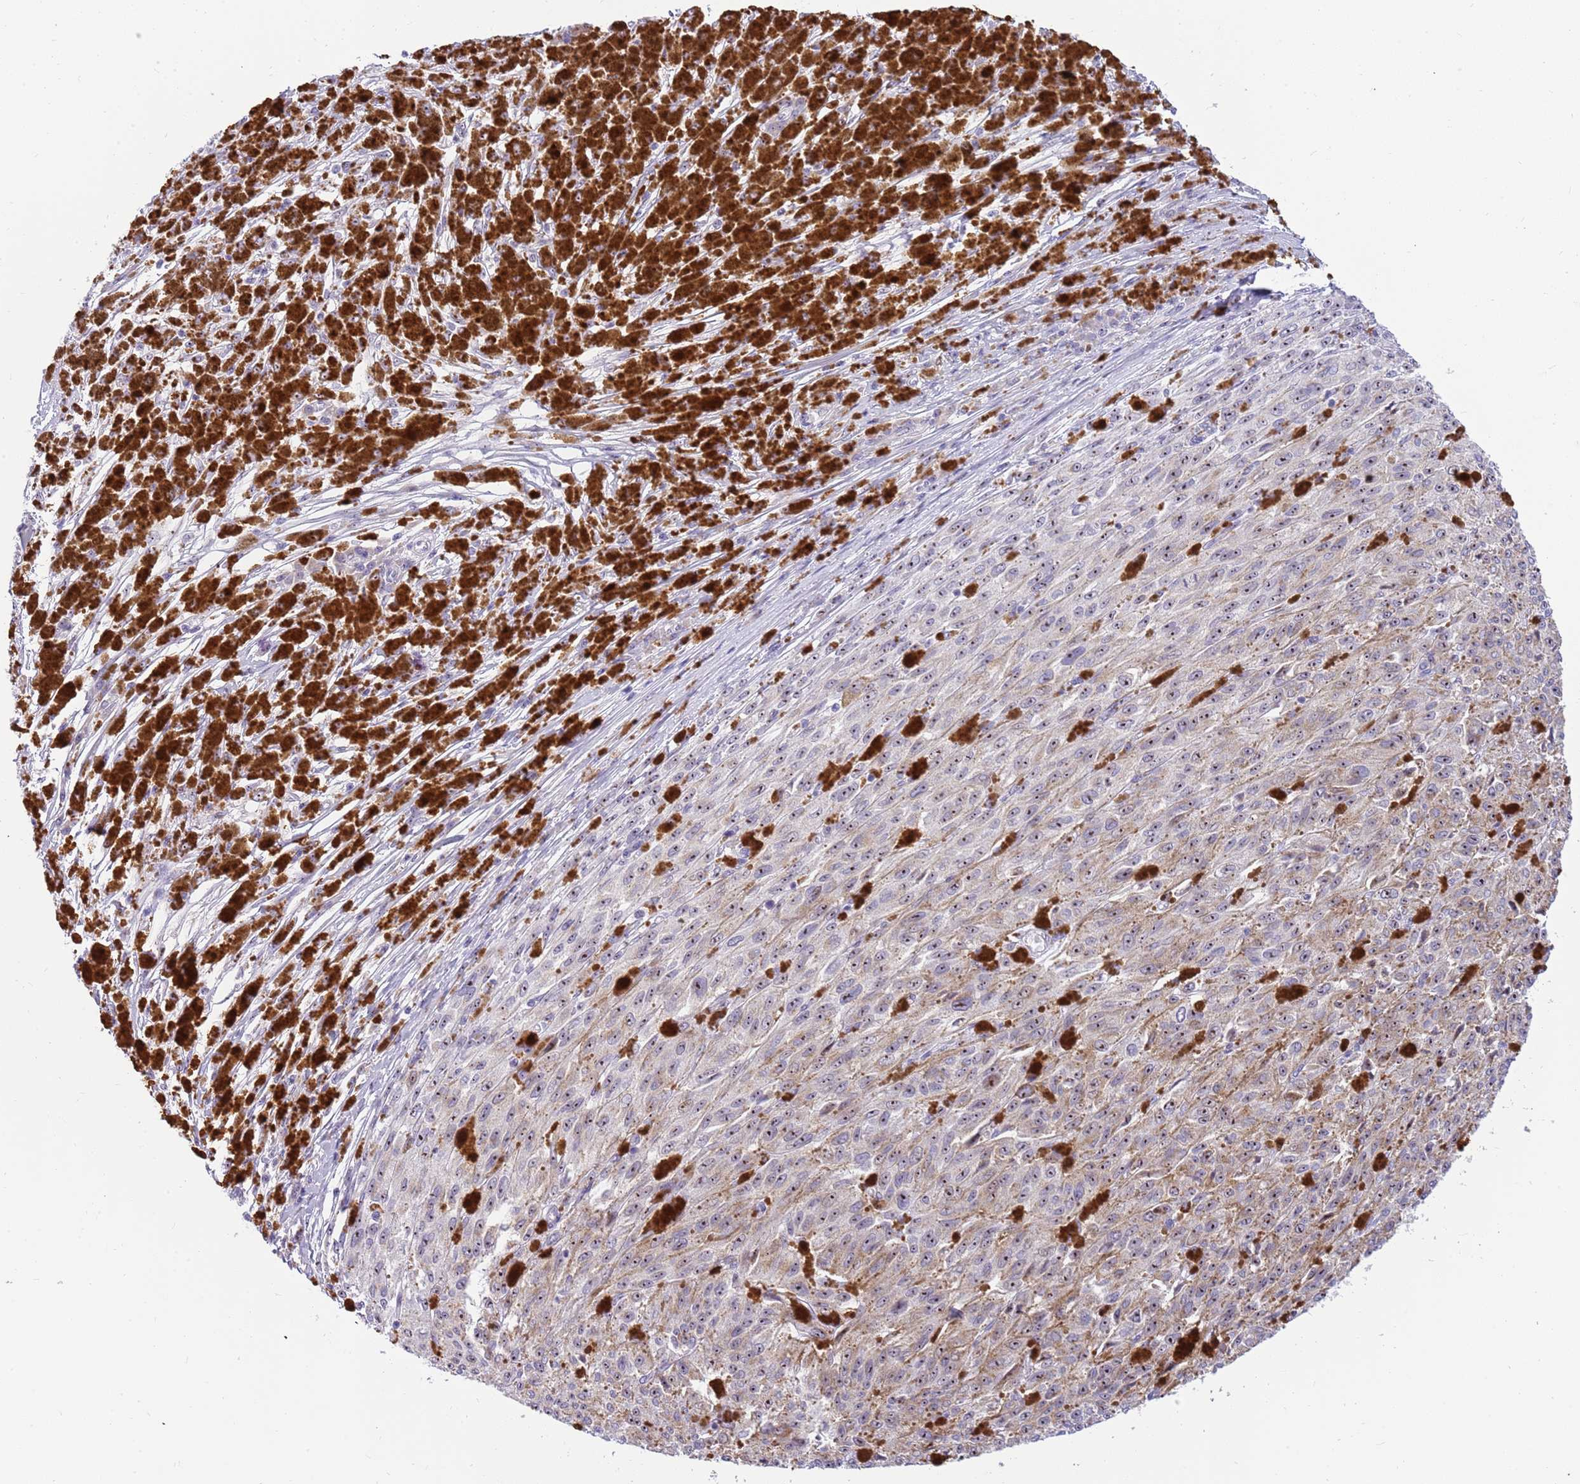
{"staining": {"intensity": "weak", "quantity": ">75%", "location": "nuclear"}, "tissue": "melanoma", "cell_type": "Tumor cells", "image_type": "cancer", "snomed": [{"axis": "morphology", "description": "Malignant melanoma, NOS"}, {"axis": "topography", "description": "Skin"}], "caption": "This histopathology image shows immunohistochemistry staining of human melanoma, with low weak nuclear positivity in about >75% of tumor cells.", "gene": "DNAJA3", "patient": {"sex": "female", "age": 52}}